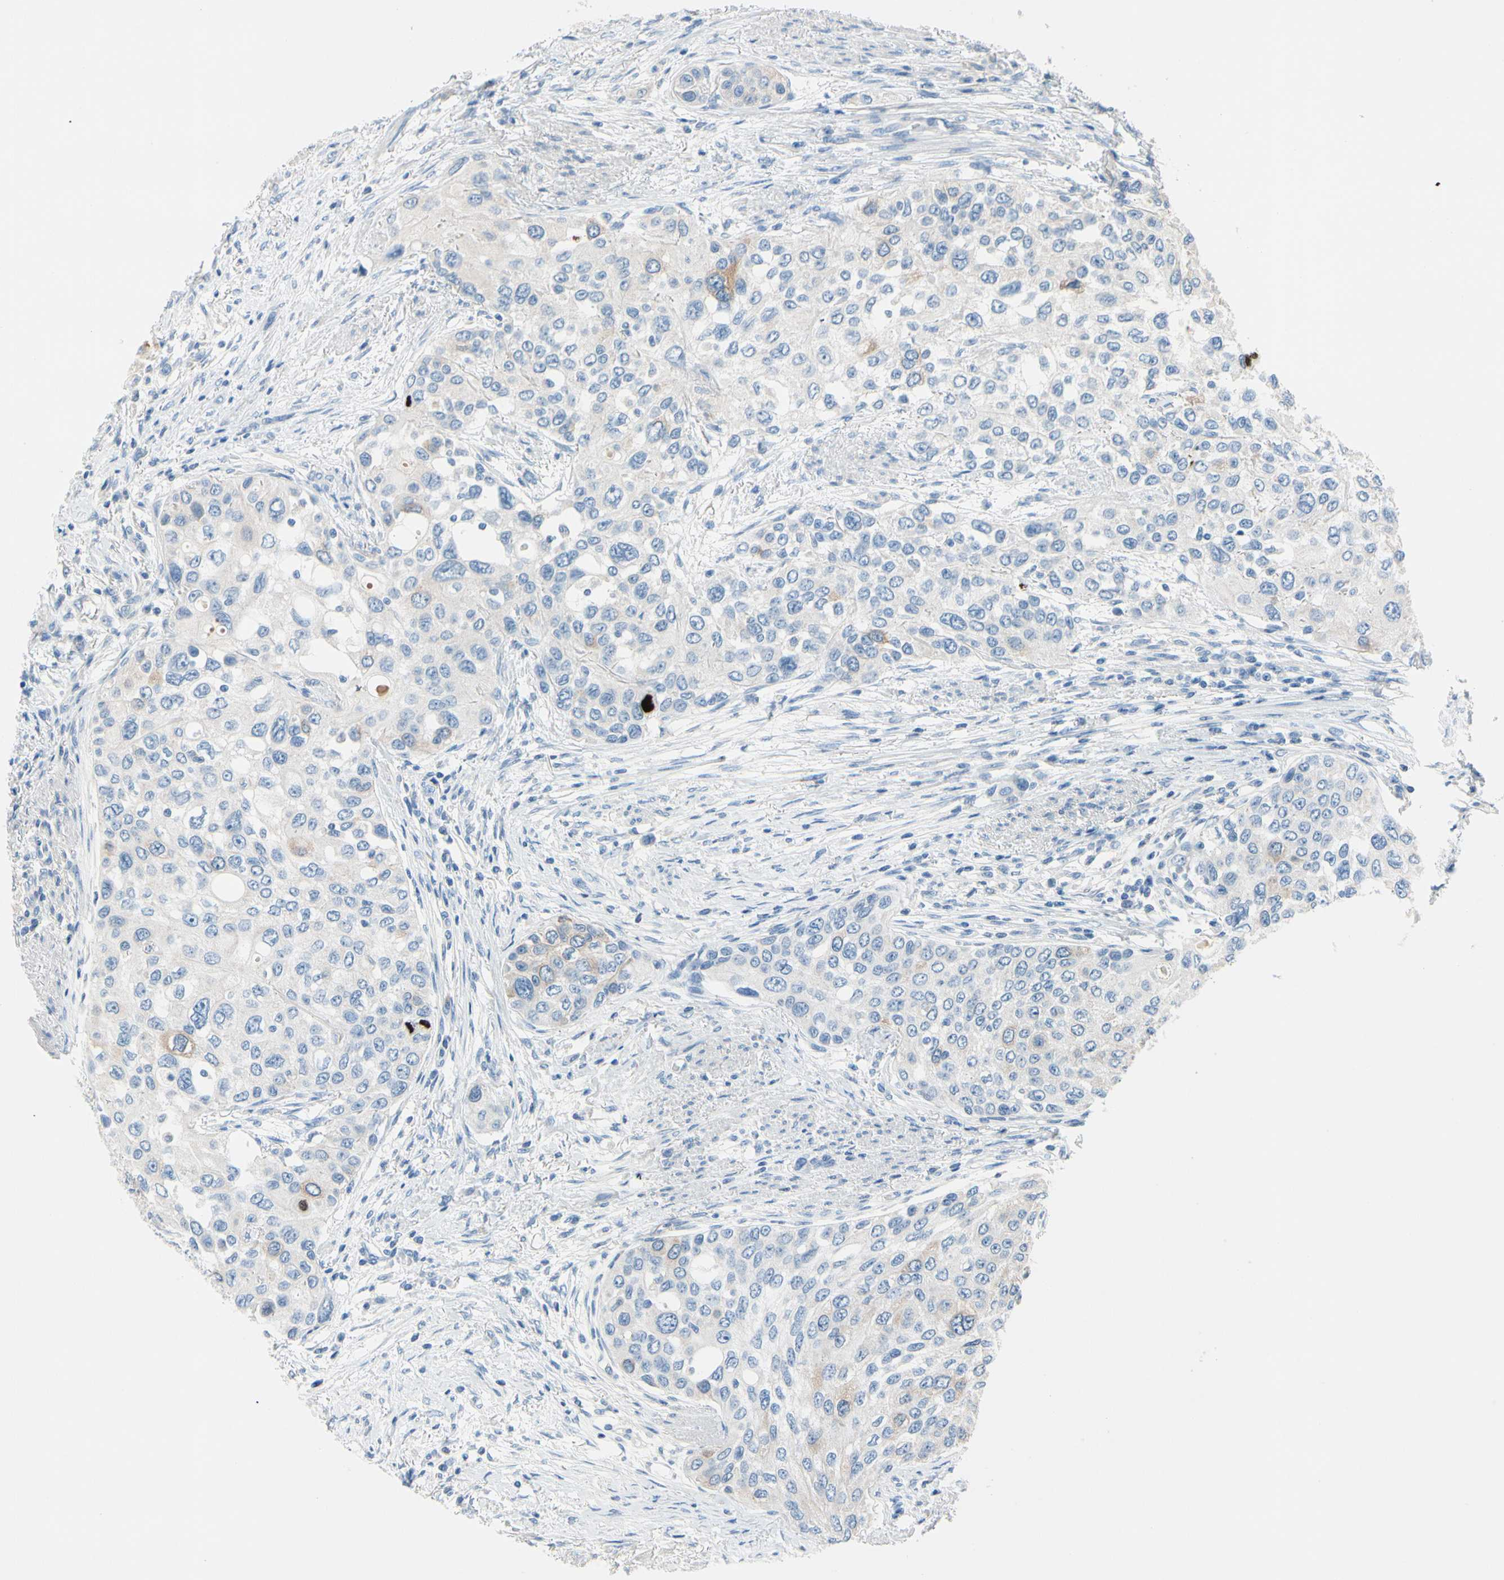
{"staining": {"intensity": "weak", "quantity": "<25%", "location": "cytoplasmic/membranous"}, "tissue": "urothelial cancer", "cell_type": "Tumor cells", "image_type": "cancer", "snomed": [{"axis": "morphology", "description": "Urothelial carcinoma, High grade"}, {"axis": "topography", "description": "Urinary bladder"}], "caption": "An immunohistochemistry (IHC) micrograph of urothelial cancer is shown. There is no staining in tumor cells of urothelial cancer.", "gene": "CKAP2", "patient": {"sex": "female", "age": 56}}